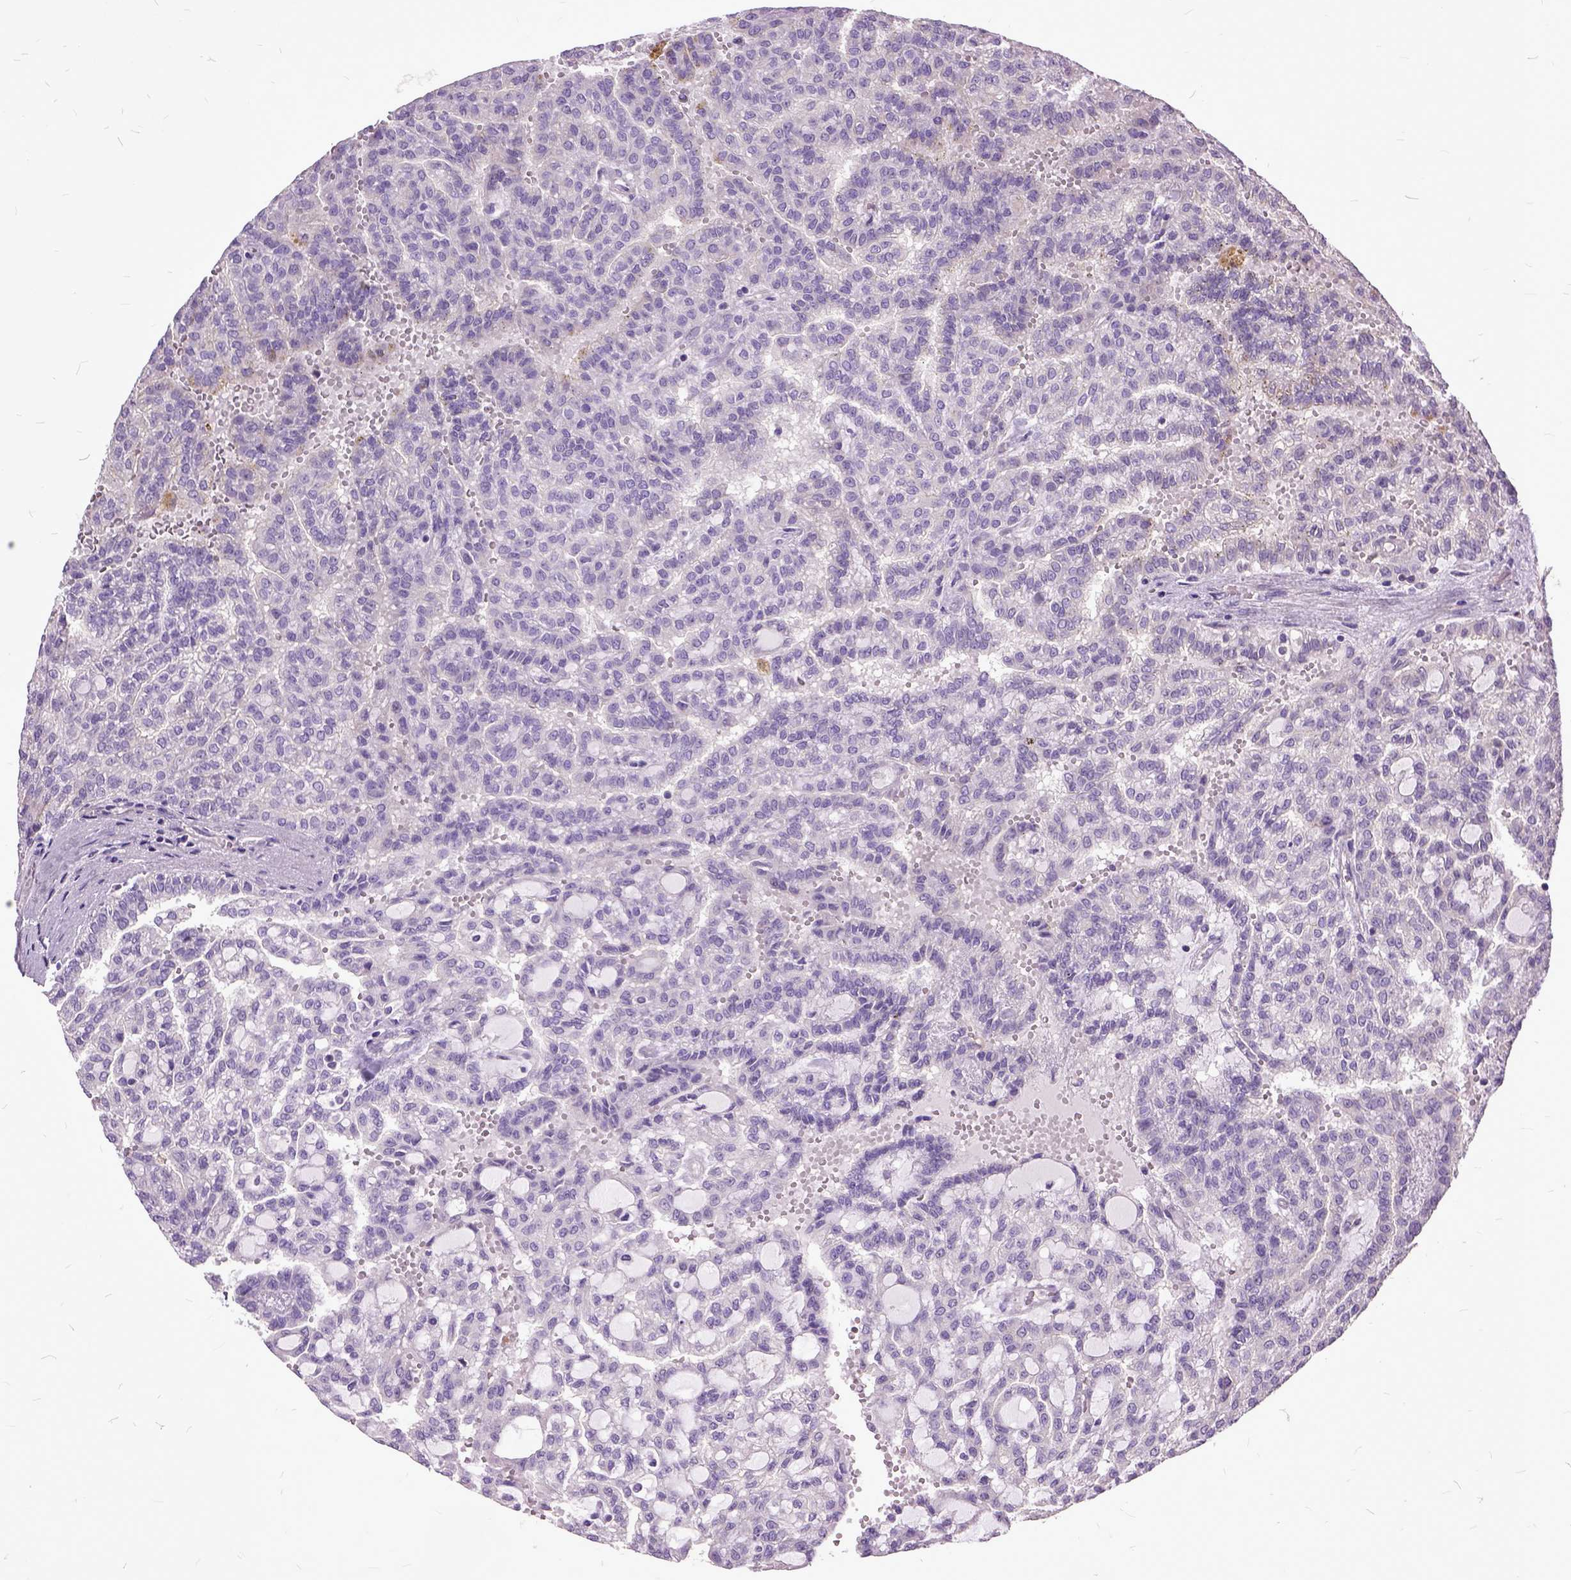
{"staining": {"intensity": "negative", "quantity": "none", "location": "none"}, "tissue": "renal cancer", "cell_type": "Tumor cells", "image_type": "cancer", "snomed": [{"axis": "morphology", "description": "Adenocarcinoma, NOS"}, {"axis": "topography", "description": "Kidney"}], "caption": "The IHC photomicrograph has no significant positivity in tumor cells of renal adenocarcinoma tissue.", "gene": "AREG", "patient": {"sex": "male", "age": 63}}